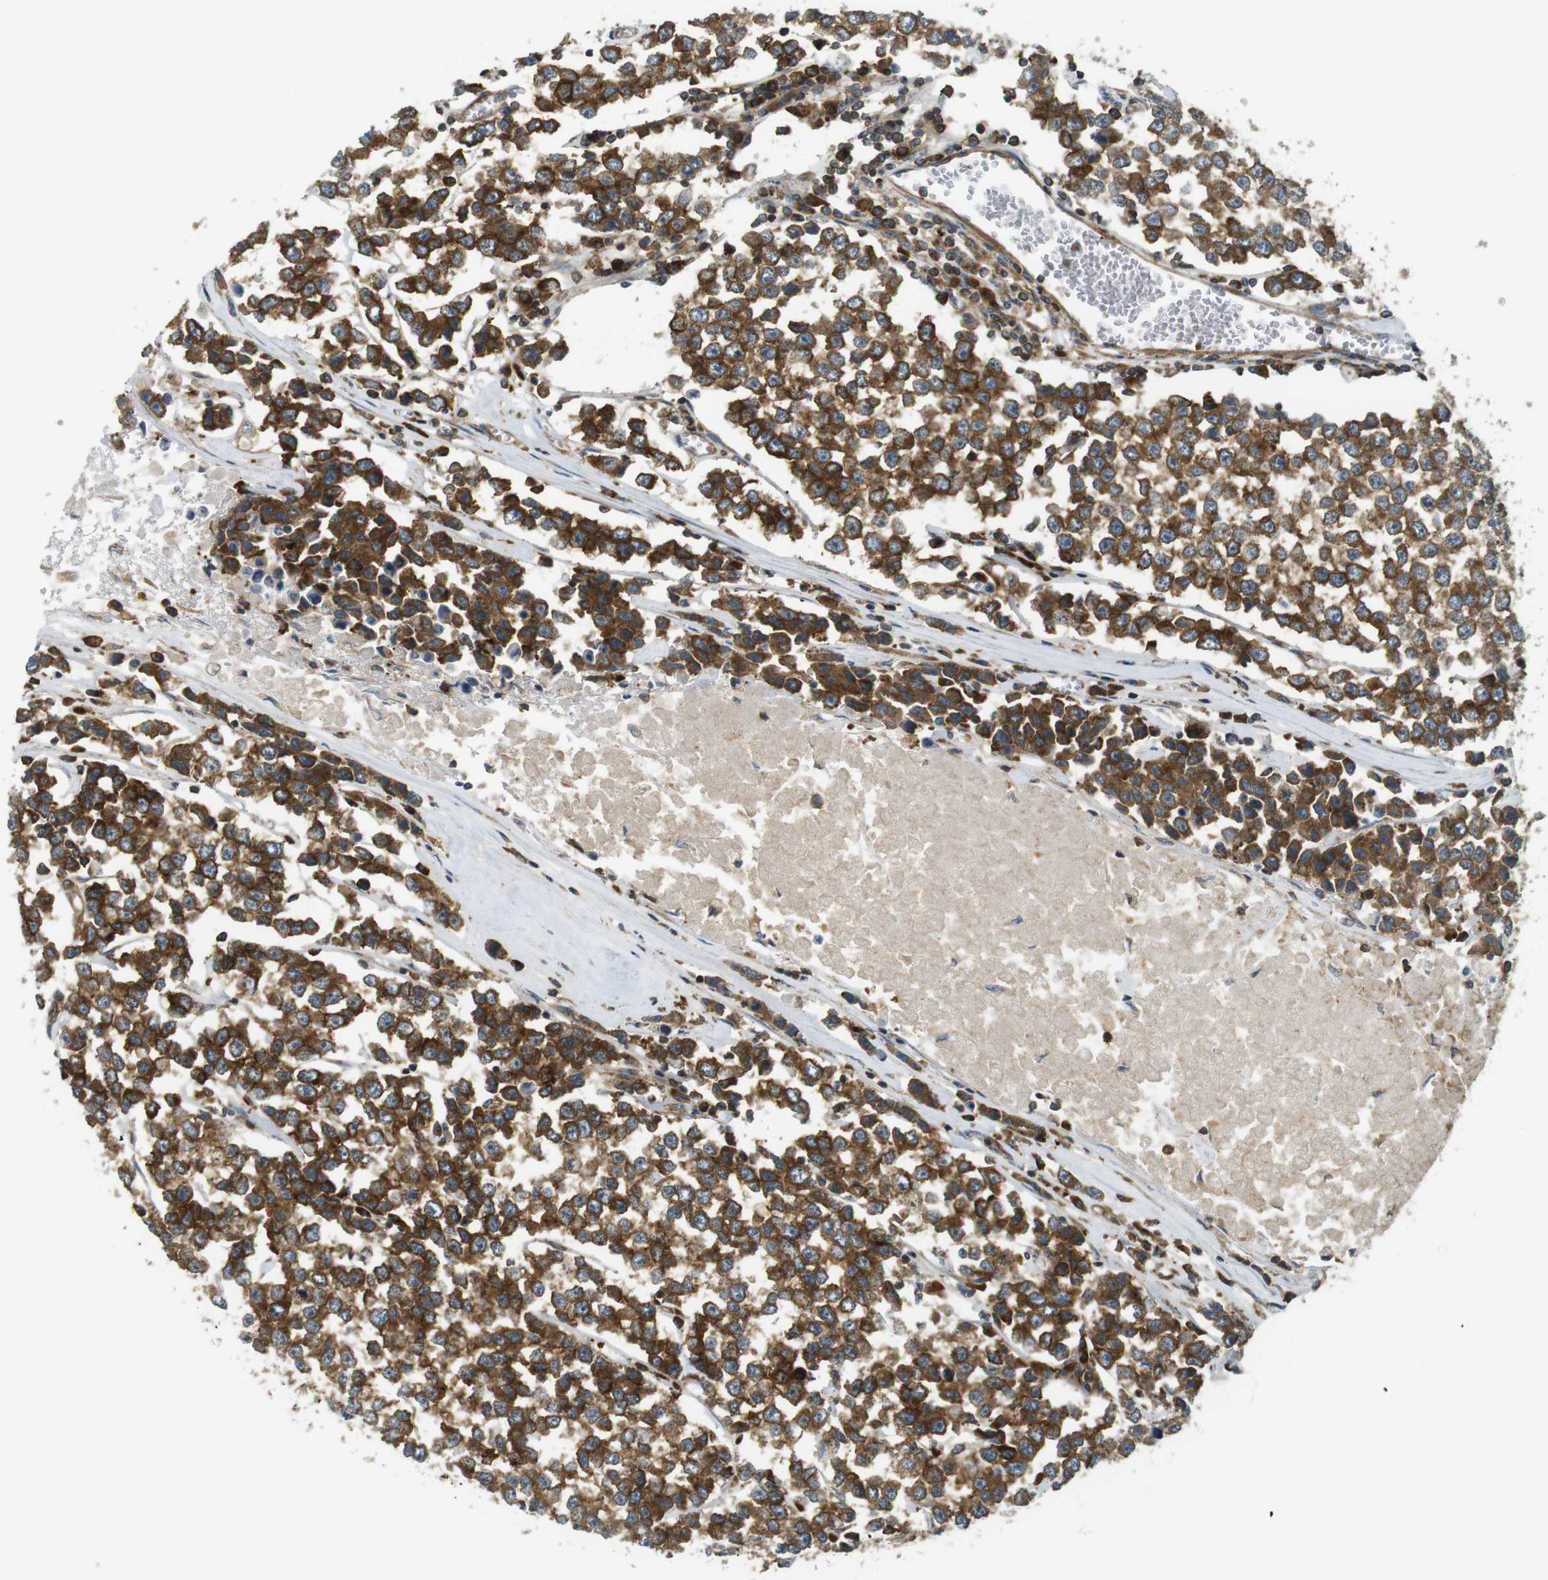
{"staining": {"intensity": "moderate", "quantity": ">75%", "location": "cytoplasmic/membranous"}, "tissue": "testis cancer", "cell_type": "Tumor cells", "image_type": "cancer", "snomed": [{"axis": "morphology", "description": "Seminoma, NOS"}, {"axis": "morphology", "description": "Carcinoma, Embryonal, NOS"}, {"axis": "topography", "description": "Testis"}], "caption": "Testis embryonal carcinoma stained for a protein displays moderate cytoplasmic/membranous positivity in tumor cells.", "gene": "TSC1", "patient": {"sex": "male", "age": 52}}